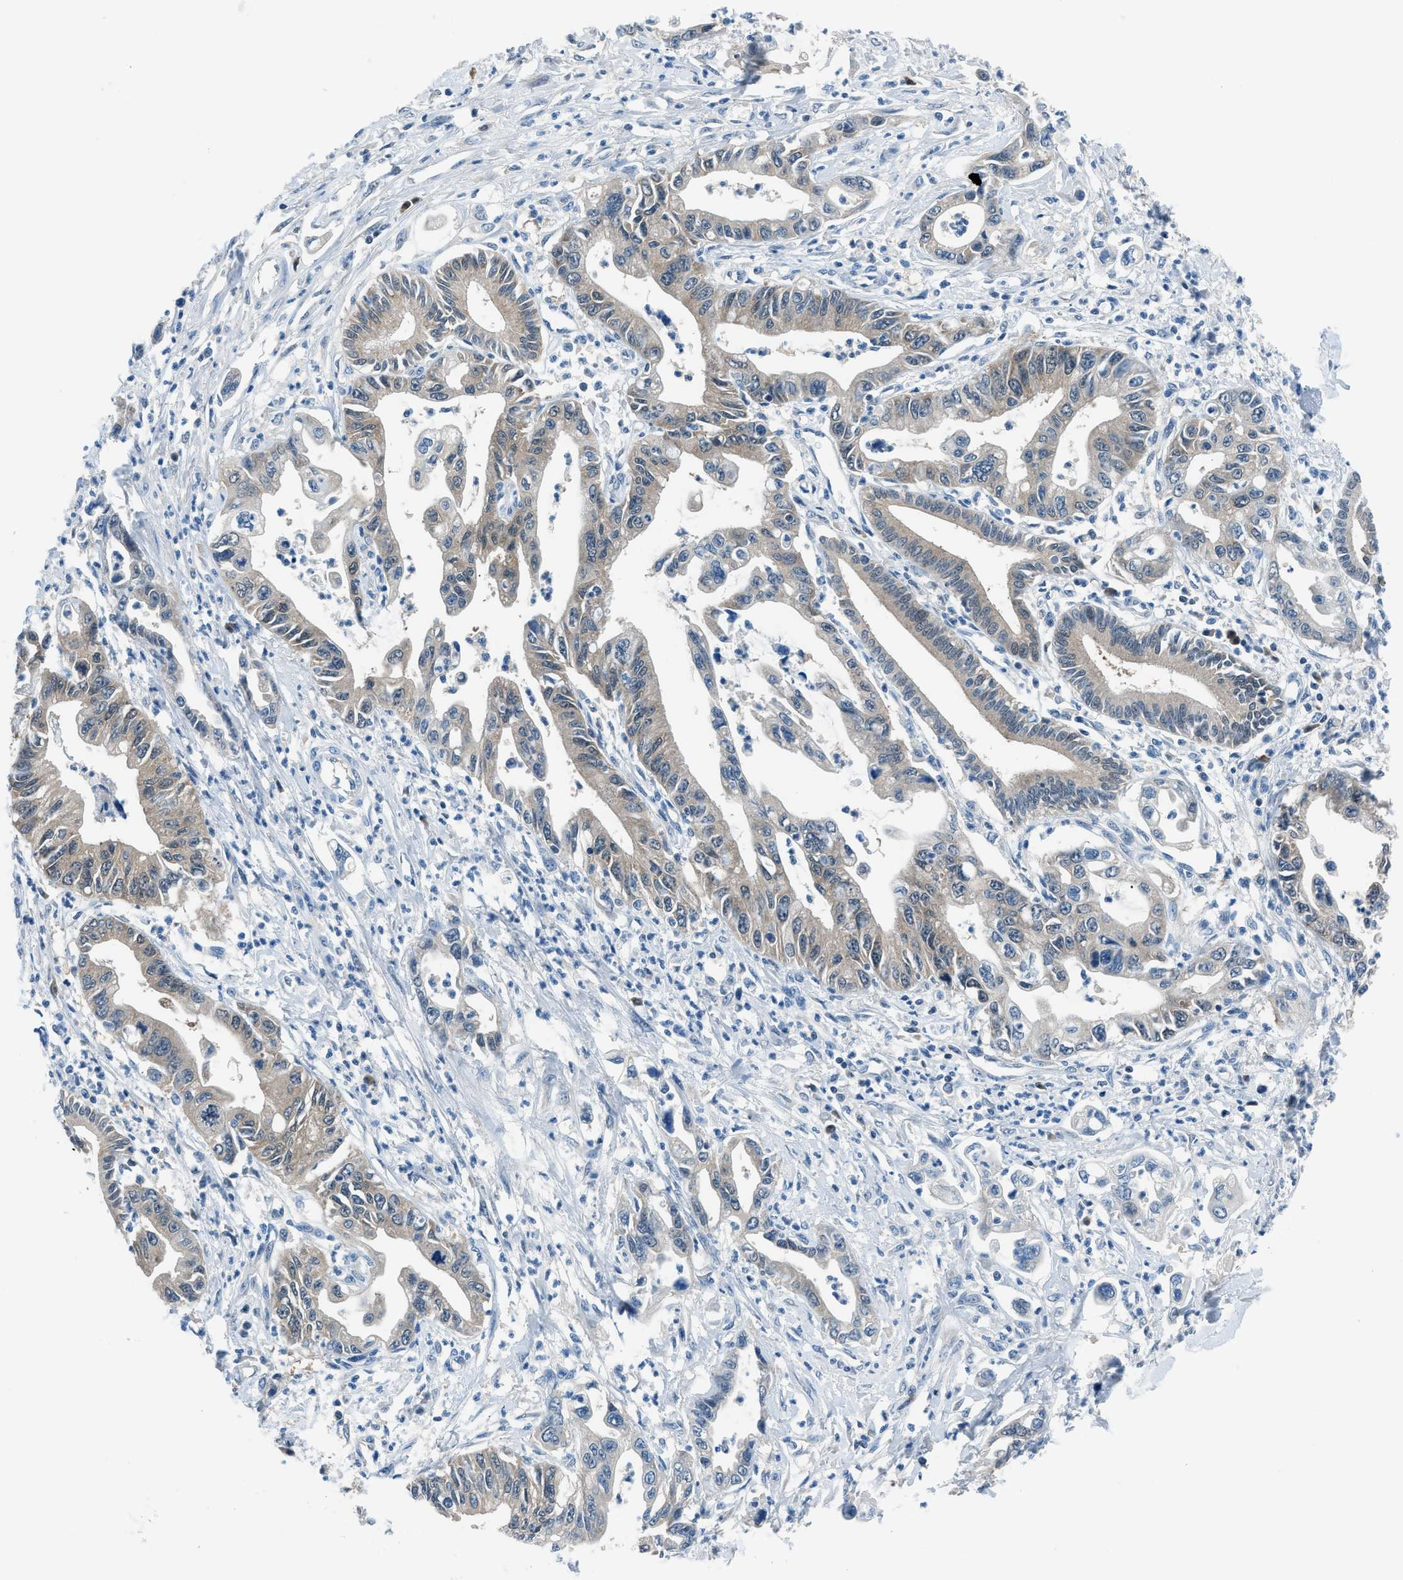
{"staining": {"intensity": "weak", "quantity": "25%-75%", "location": "cytoplasmic/membranous"}, "tissue": "pancreatic cancer", "cell_type": "Tumor cells", "image_type": "cancer", "snomed": [{"axis": "morphology", "description": "Adenocarcinoma, NOS"}, {"axis": "topography", "description": "Pancreas"}], "caption": "Pancreatic adenocarcinoma tissue displays weak cytoplasmic/membranous expression in about 25%-75% of tumor cells", "gene": "ACP1", "patient": {"sex": "male", "age": 56}}